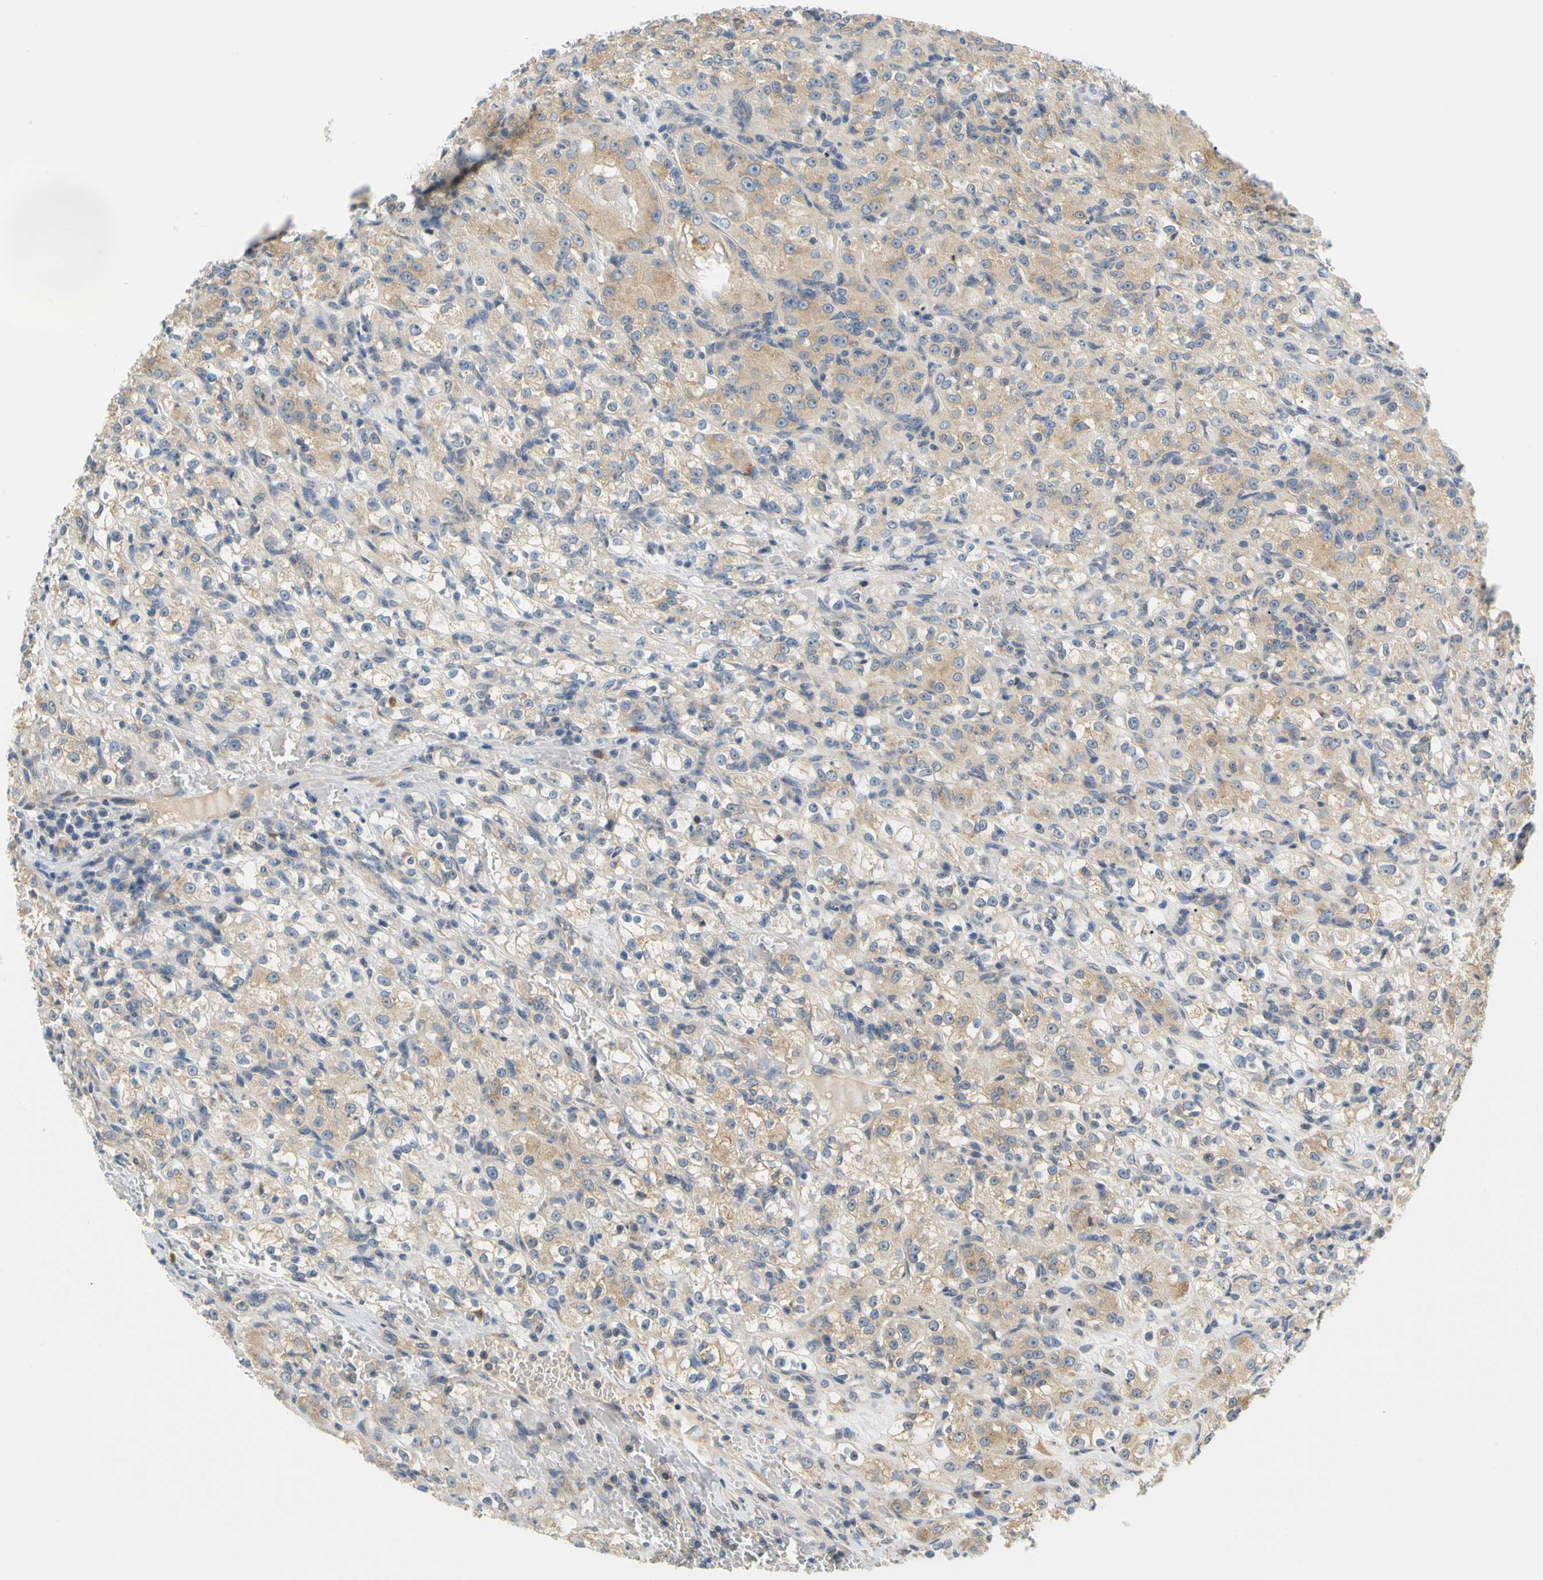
{"staining": {"intensity": "moderate", "quantity": "25%-75%", "location": "cytoplasmic/membranous"}, "tissue": "renal cancer", "cell_type": "Tumor cells", "image_type": "cancer", "snomed": [{"axis": "morphology", "description": "Normal tissue, NOS"}, {"axis": "morphology", "description": "Adenocarcinoma, NOS"}, {"axis": "topography", "description": "Kidney"}], "caption": "Renal cancer (adenocarcinoma) stained with a protein marker shows moderate staining in tumor cells.", "gene": "LRRC47", "patient": {"sex": "male", "age": 61}}